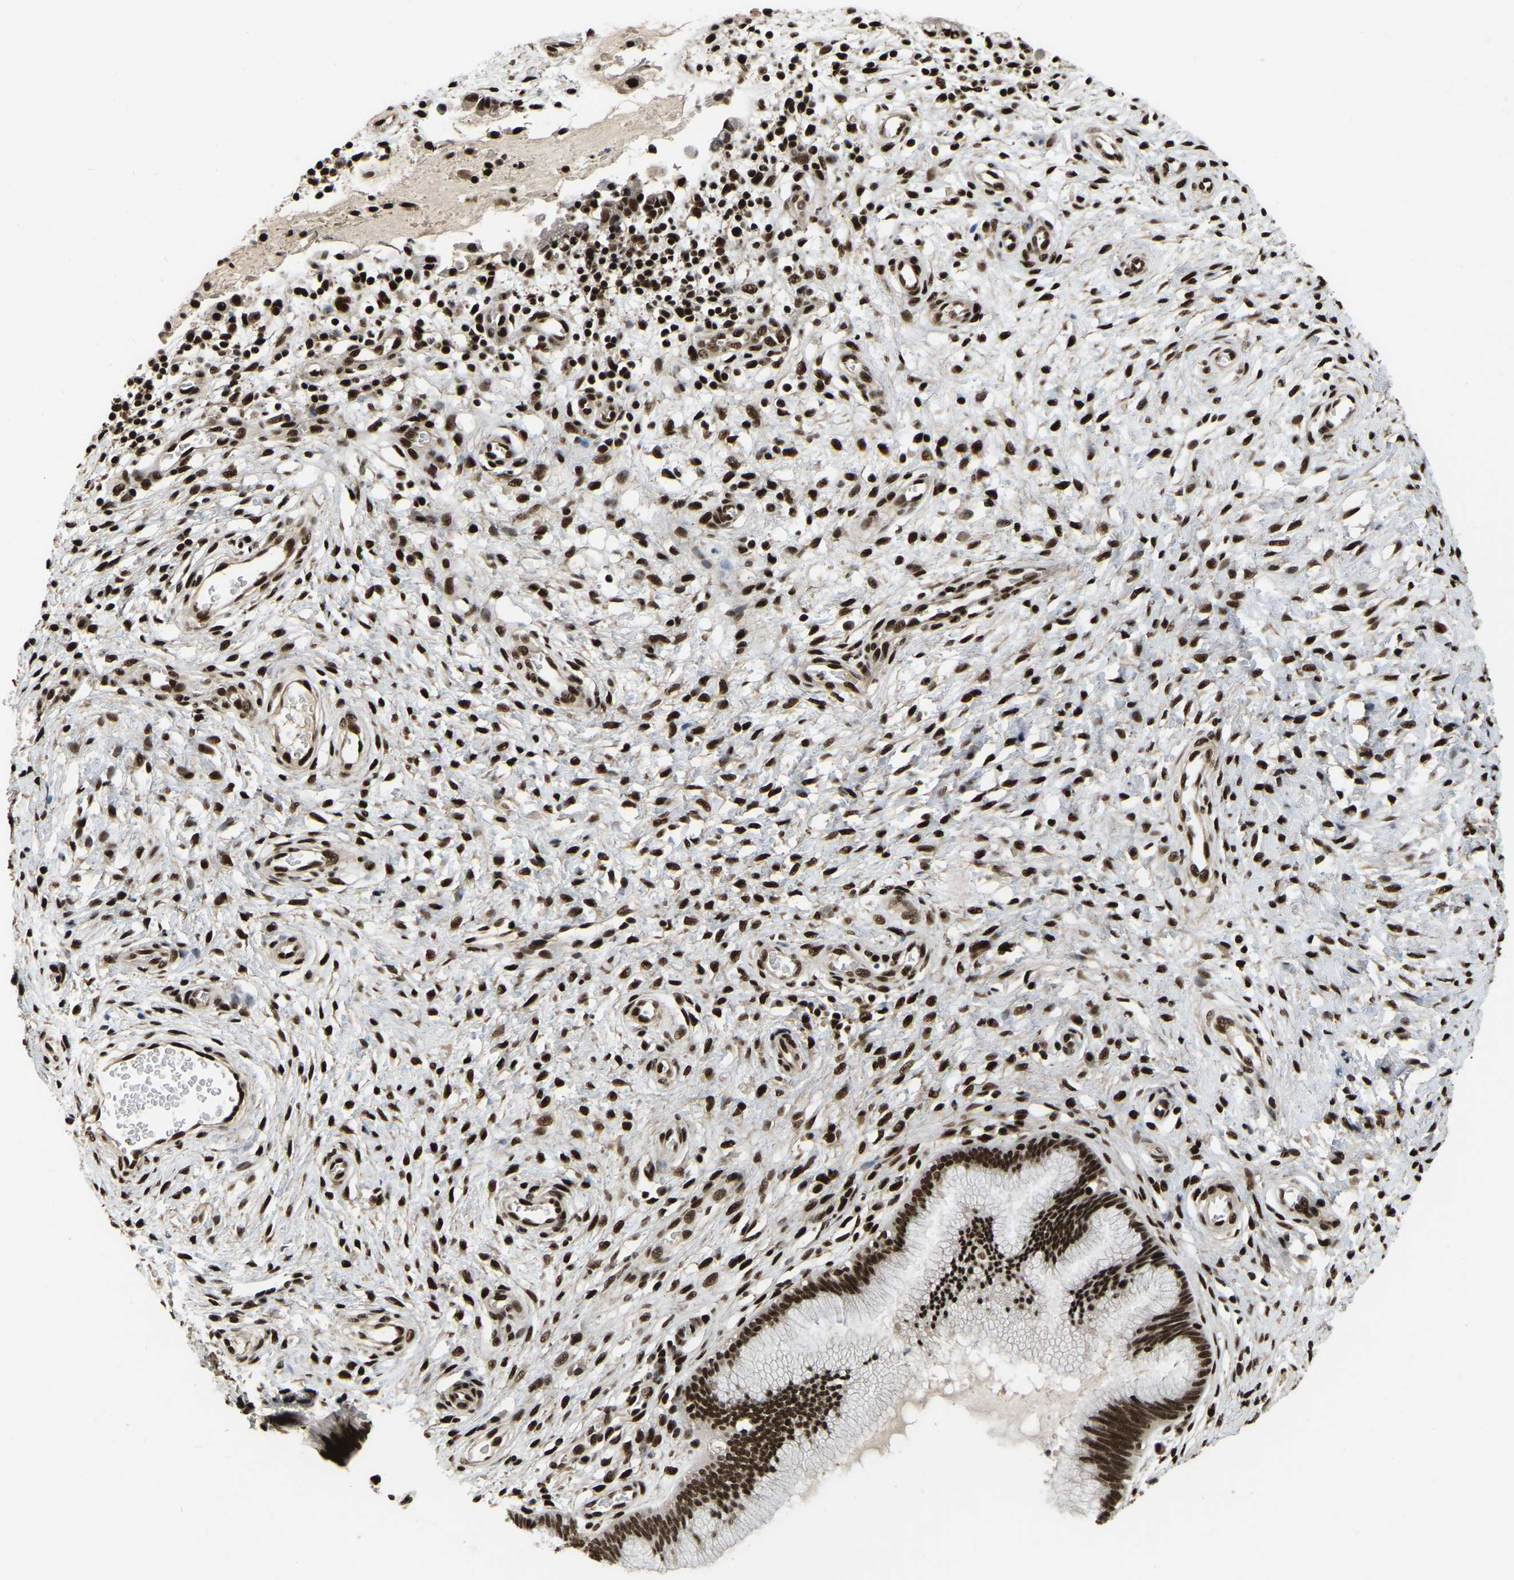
{"staining": {"intensity": "strong", "quantity": ">75%", "location": "nuclear"}, "tissue": "cervix", "cell_type": "Glandular cells", "image_type": "normal", "snomed": [{"axis": "morphology", "description": "Normal tissue, NOS"}, {"axis": "topography", "description": "Cervix"}], "caption": "Protein staining of normal cervix demonstrates strong nuclear positivity in approximately >75% of glandular cells.", "gene": "TBL1XR1", "patient": {"sex": "female", "age": 55}}